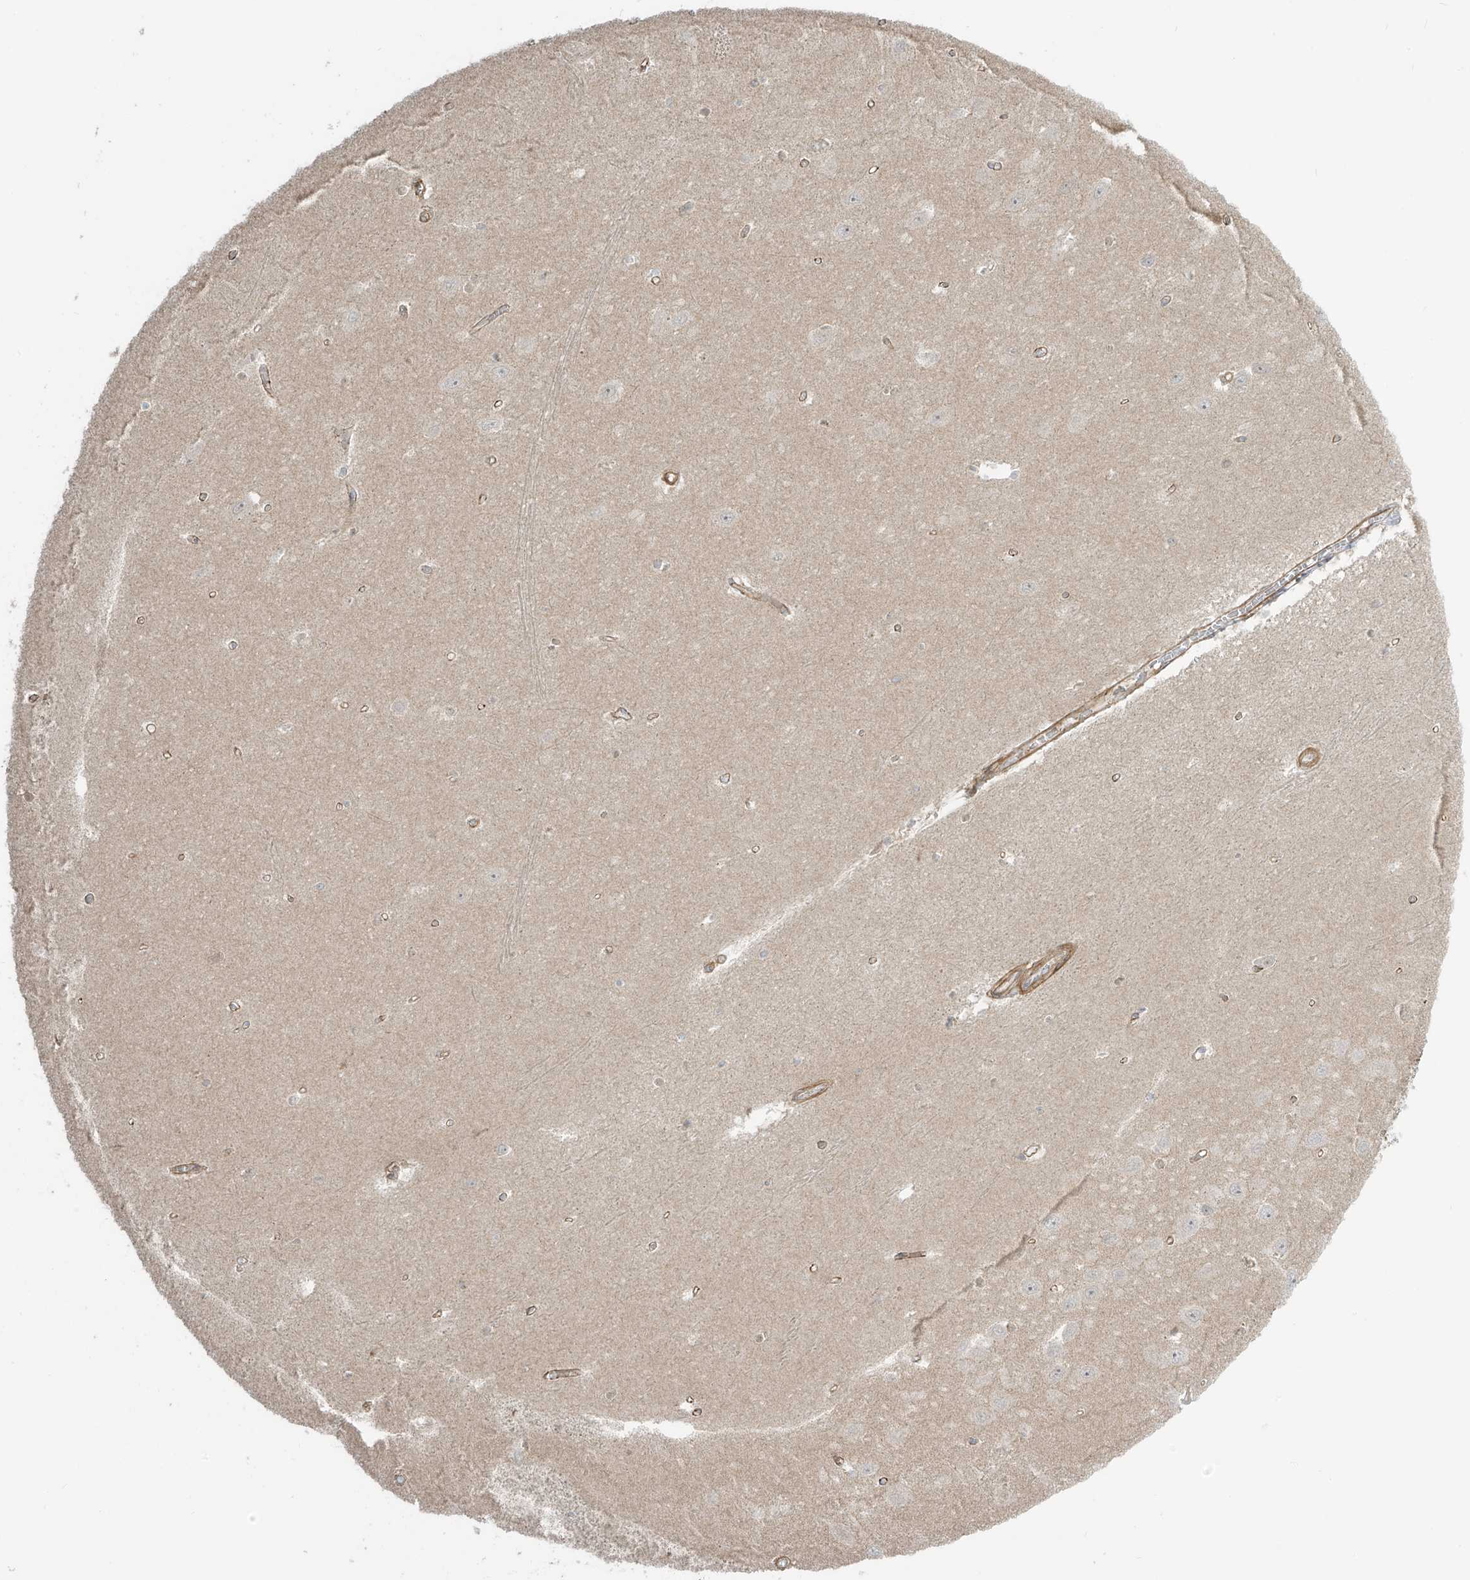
{"staining": {"intensity": "weak", "quantity": "<25%", "location": "cytoplasmic/membranous"}, "tissue": "hippocampus", "cell_type": "Glial cells", "image_type": "normal", "snomed": [{"axis": "morphology", "description": "Normal tissue, NOS"}, {"axis": "topography", "description": "Hippocampus"}], "caption": "Immunohistochemistry (IHC) of benign hippocampus demonstrates no positivity in glial cells.", "gene": "ENTR1", "patient": {"sex": "female", "age": 64}}